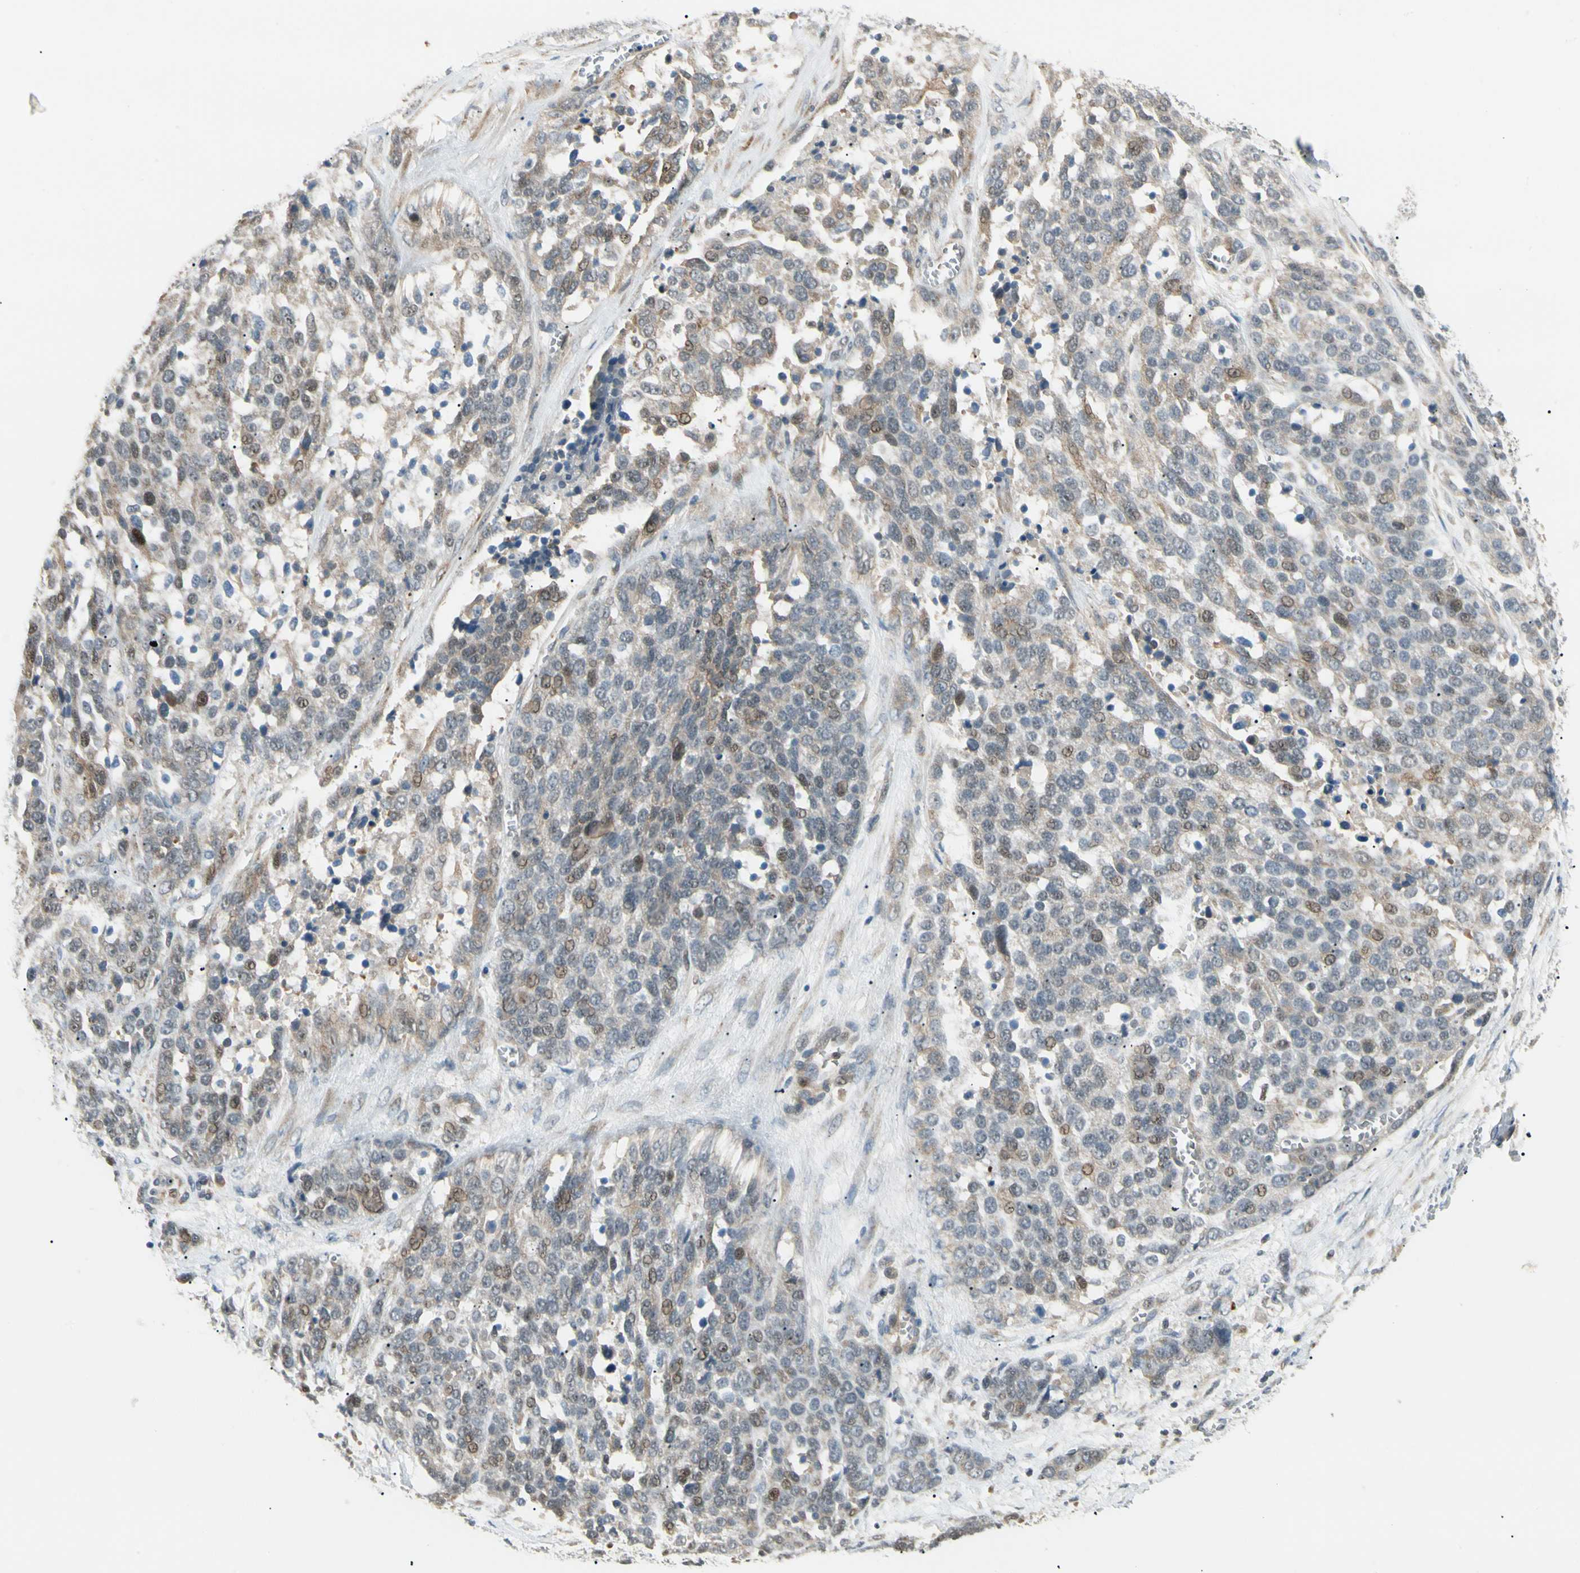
{"staining": {"intensity": "weak", "quantity": "25%-75%", "location": "cytoplasmic/membranous,nuclear"}, "tissue": "ovarian cancer", "cell_type": "Tumor cells", "image_type": "cancer", "snomed": [{"axis": "morphology", "description": "Cystadenocarcinoma, serous, NOS"}, {"axis": "topography", "description": "Ovary"}], "caption": "Ovarian cancer tissue shows weak cytoplasmic/membranous and nuclear staining in approximately 25%-75% of tumor cells, visualized by immunohistochemistry.", "gene": "P3H2", "patient": {"sex": "female", "age": 44}}